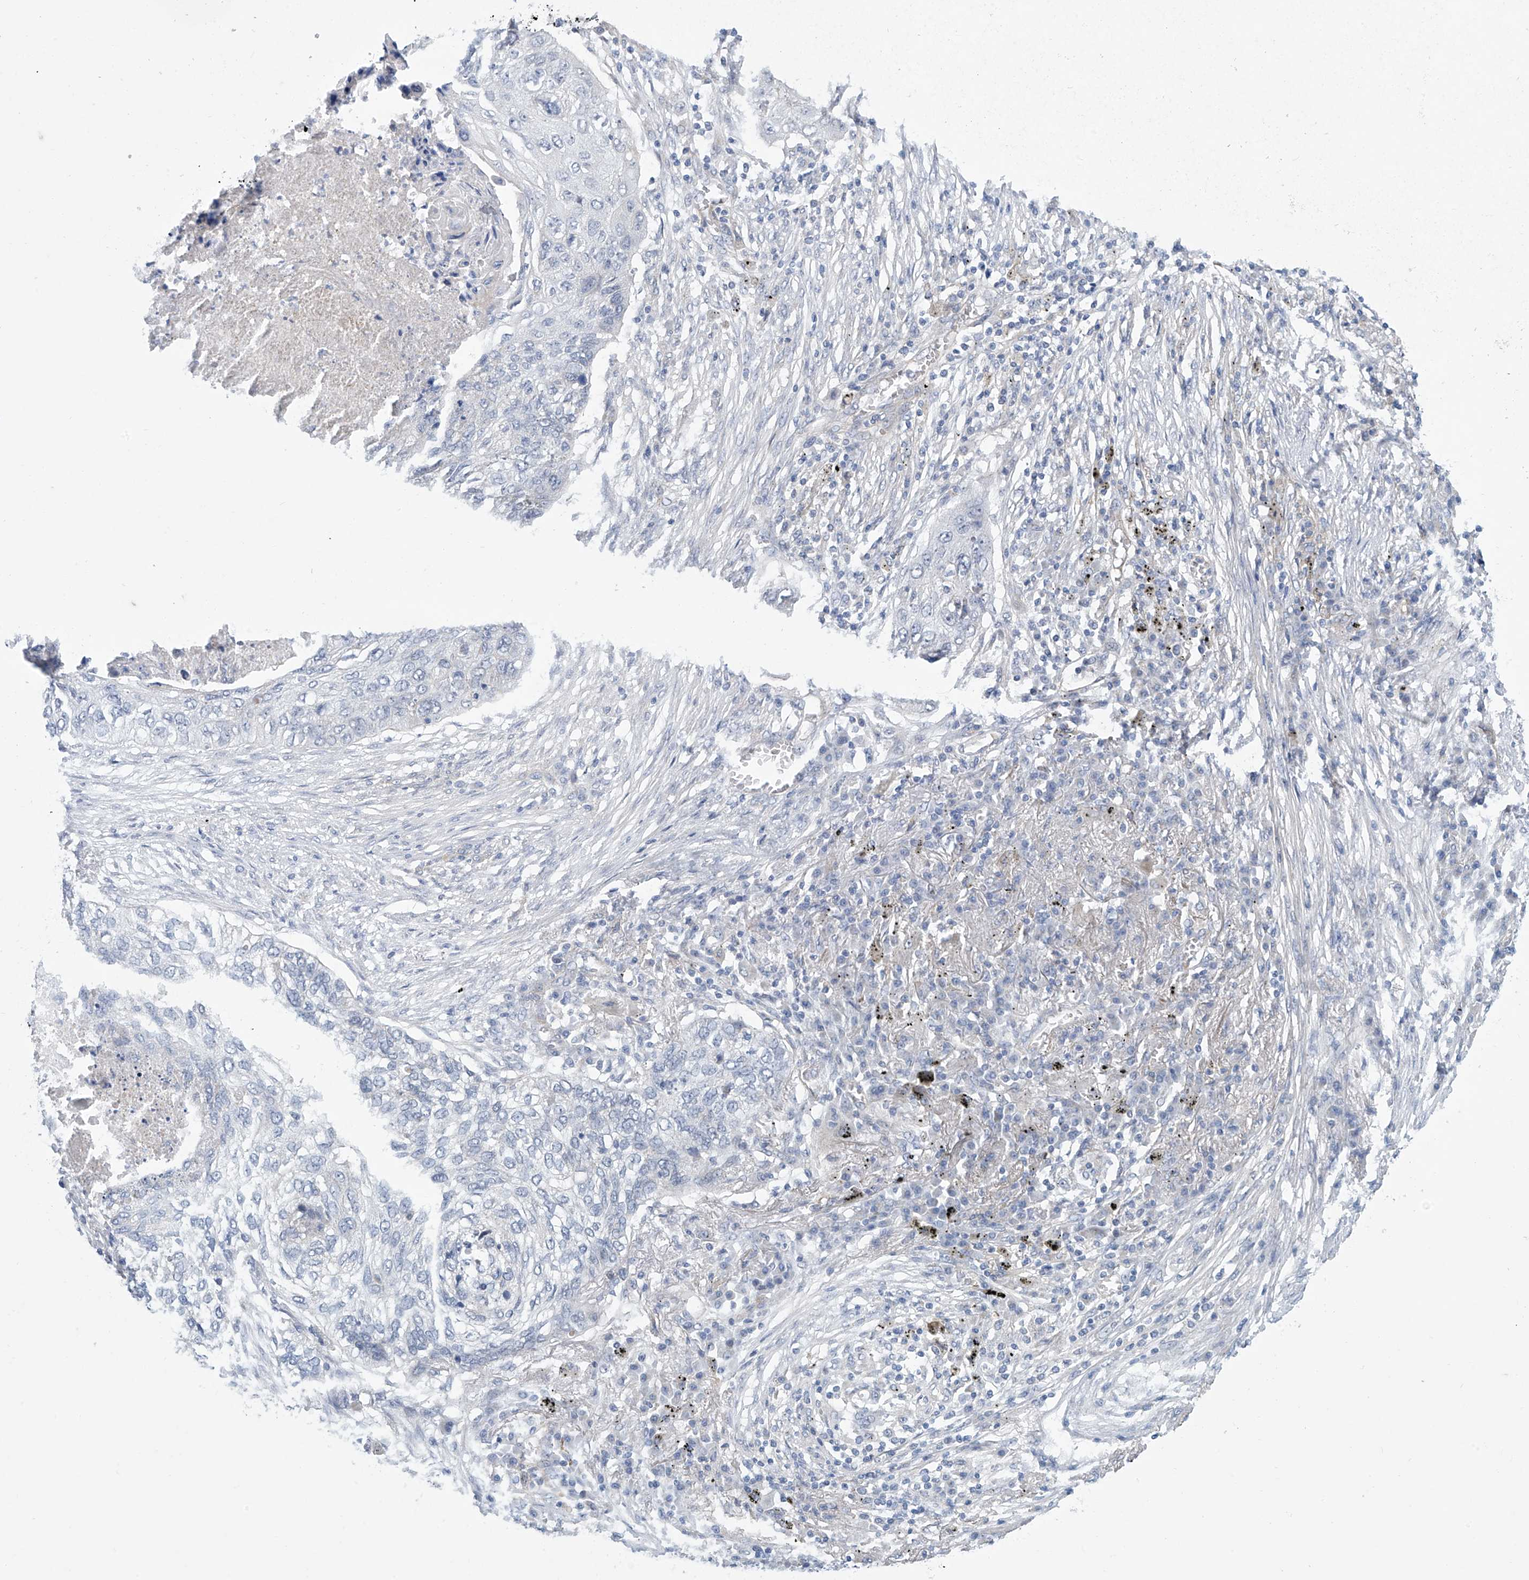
{"staining": {"intensity": "negative", "quantity": "none", "location": "none"}, "tissue": "lung cancer", "cell_type": "Tumor cells", "image_type": "cancer", "snomed": [{"axis": "morphology", "description": "Squamous cell carcinoma, NOS"}, {"axis": "topography", "description": "Lung"}], "caption": "Protein analysis of lung squamous cell carcinoma reveals no significant staining in tumor cells.", "gene": "ABHD13", "patient": {"sex": "female", "age": 63}}